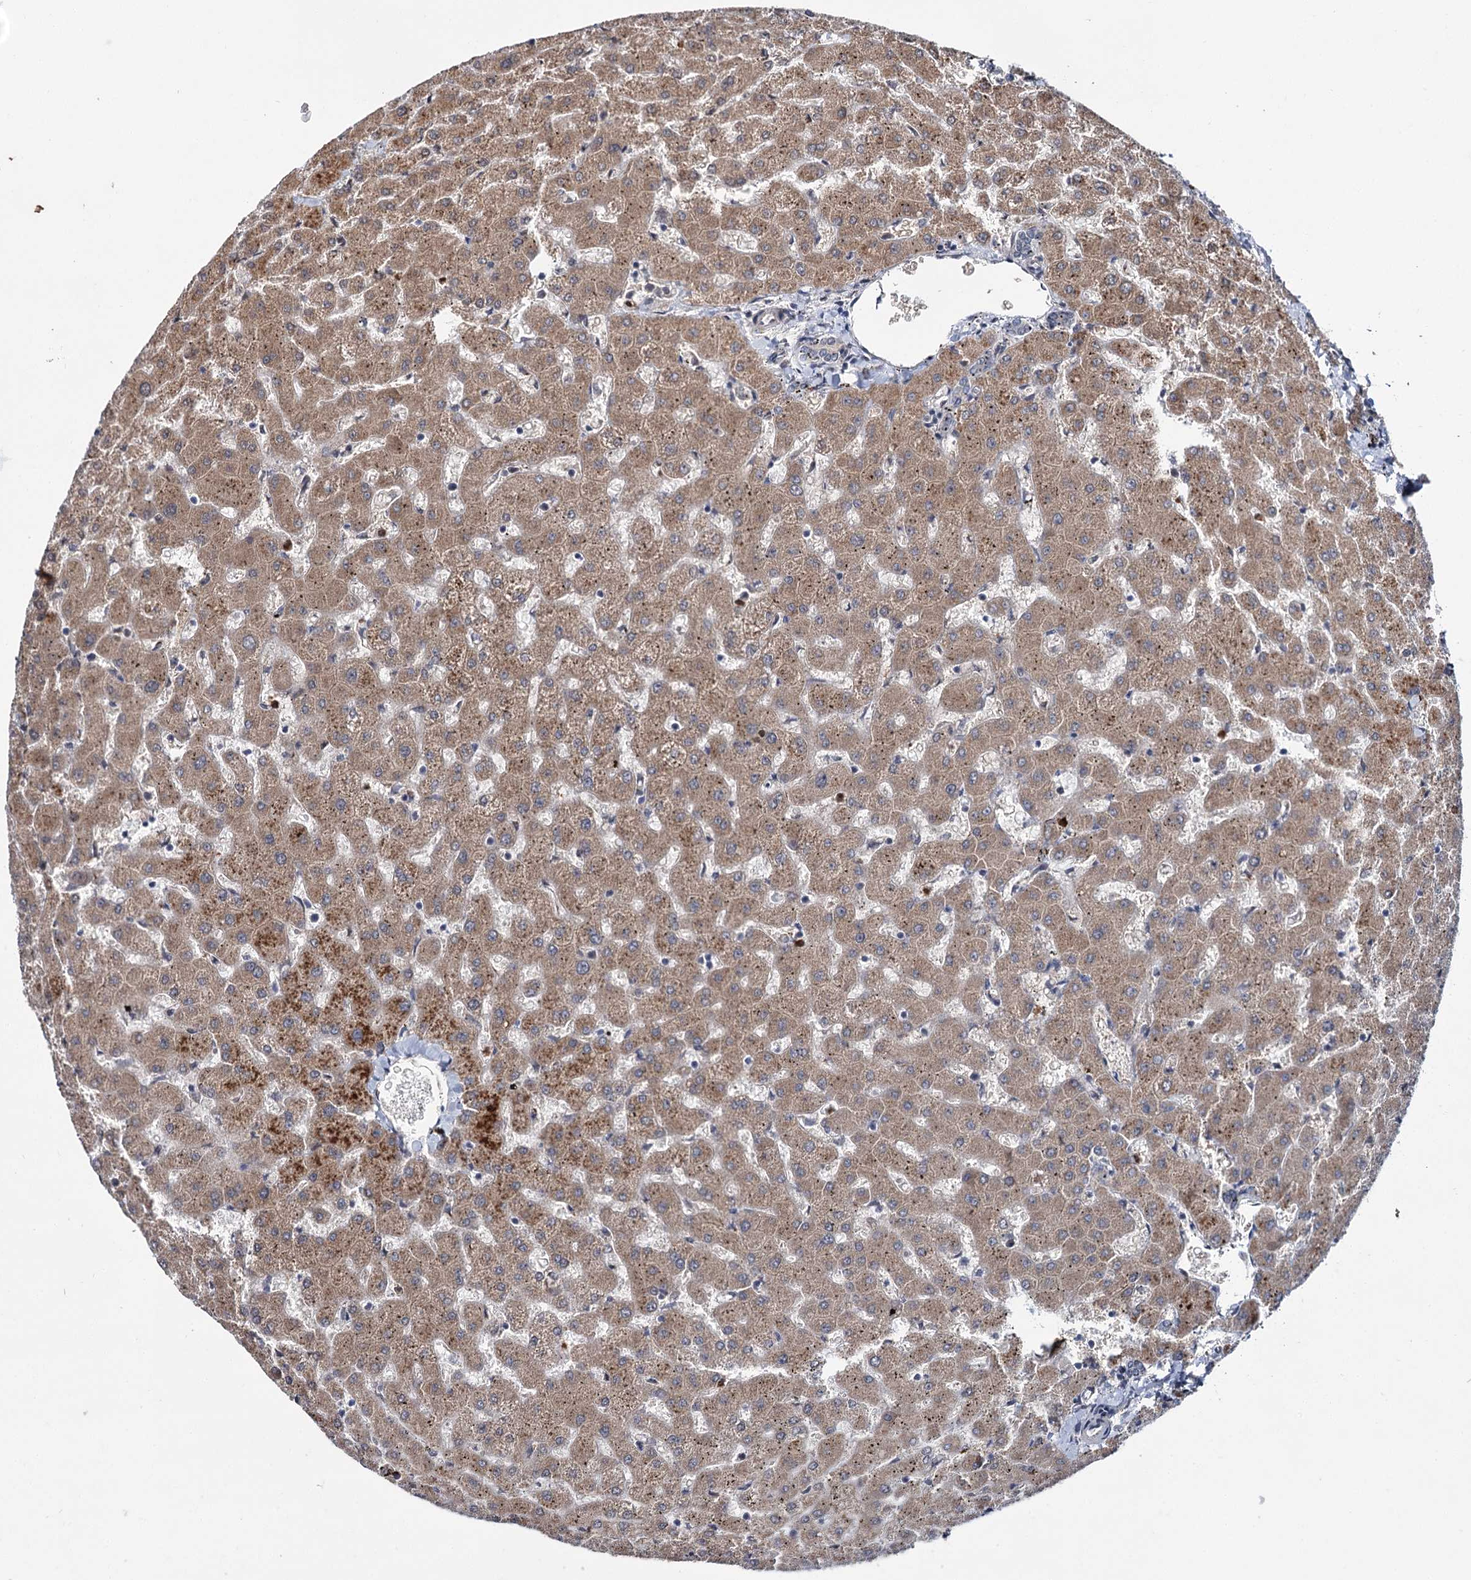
{"staining": {"intensity": "negative", "quantity": "none", "location": "none"}, "tissue": "liver", "cell_type": "Cholangiocytes", "image_type": "normal", "snomed": [{"axis": "morphology", "description": "Normal tissue, NOS"}, {"axis": "topography", "description": "Liver"}], "caption": "DAB (3,3'-diaminobenzidine) immunohistochemical staining of benign human liver displays no significant positivity in cholangiocytes.", "gene": "PTPN3", "patient": {"sex": "female", "age": 63}}